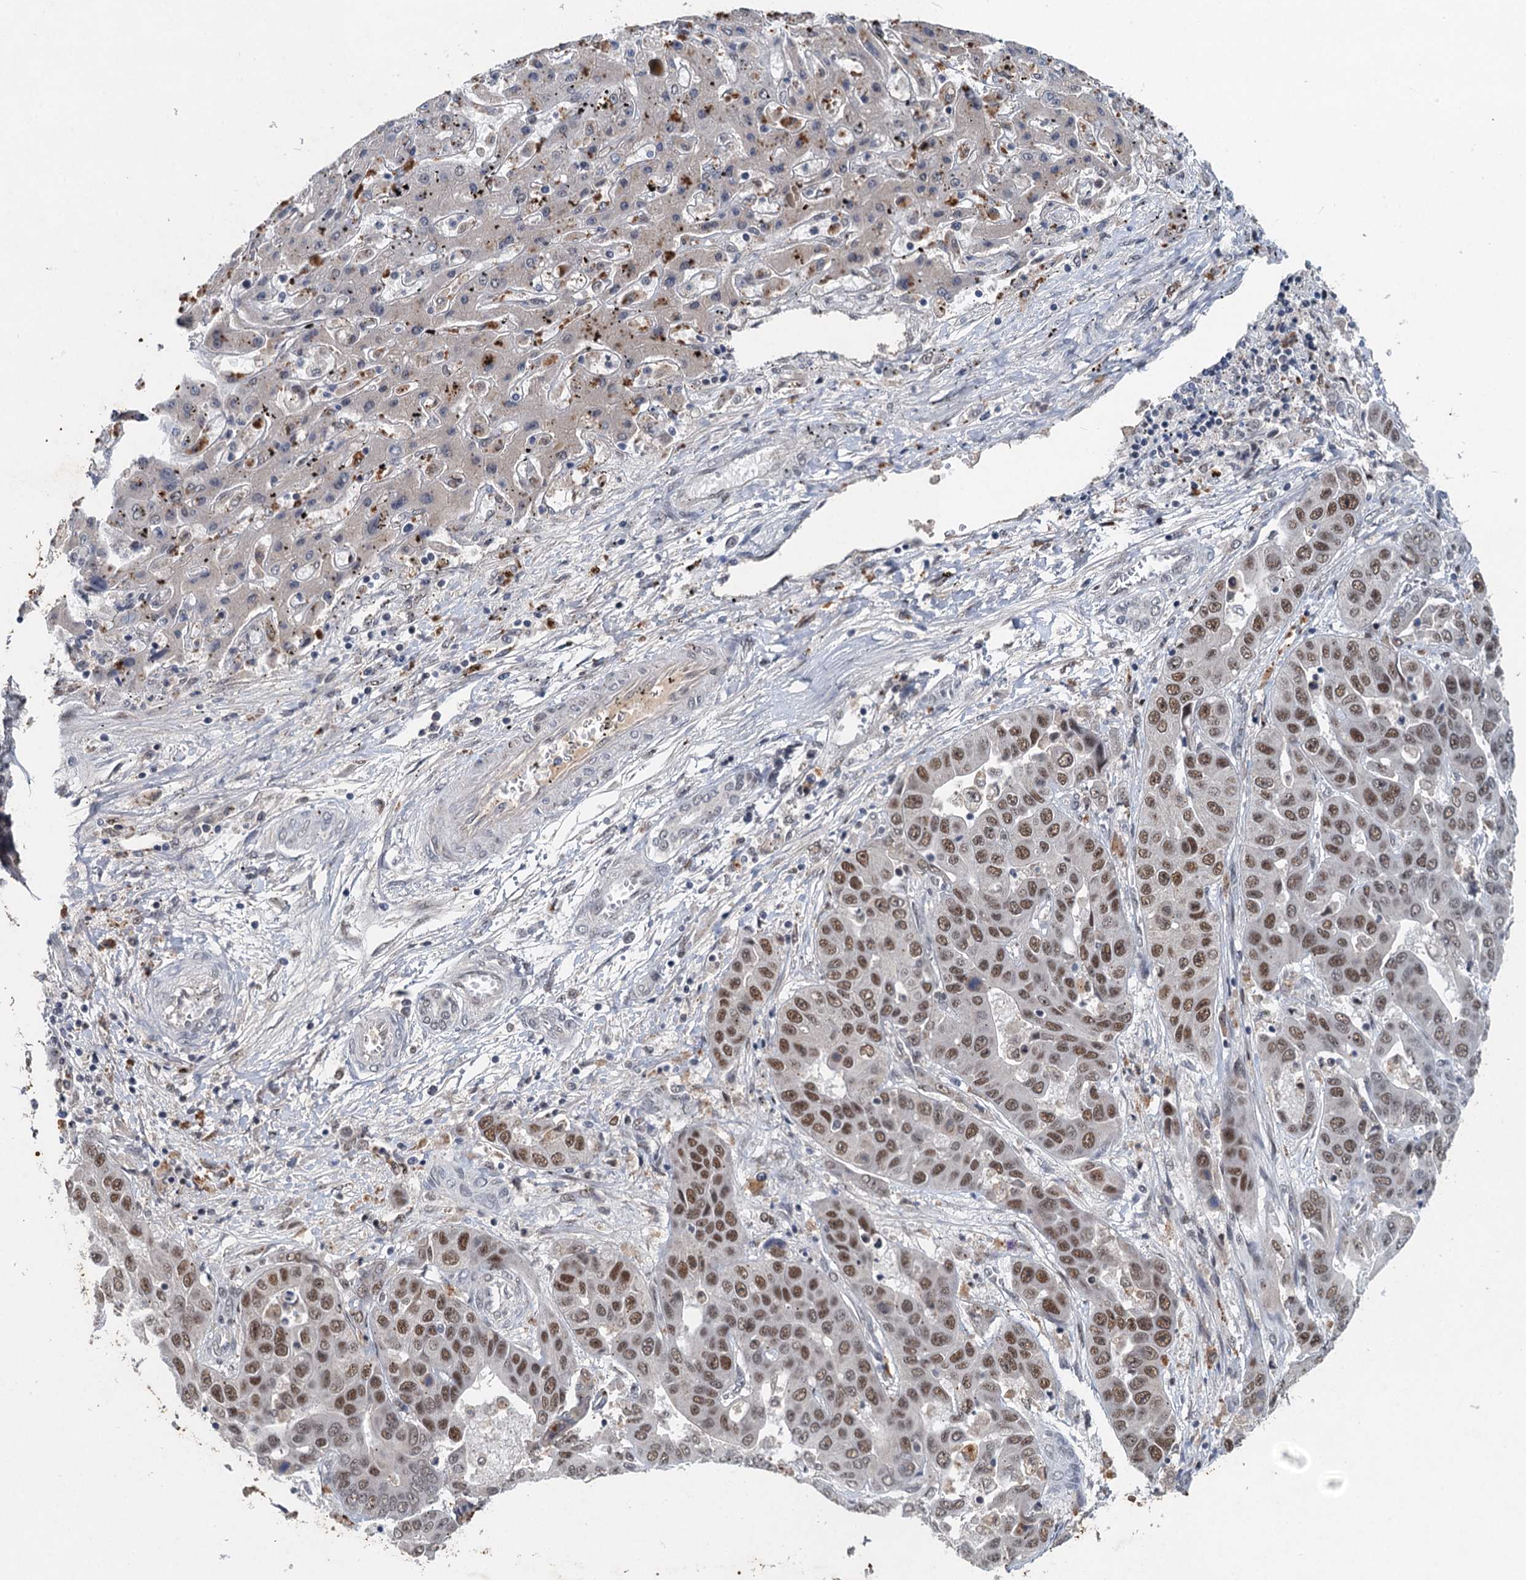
{"staining": {"intensity": "moderate", "quantity": ">75%", "location": "nuclear"}, "tissue": "liver cancer", "cell_type": "Tumor cells", "image_type": "cancer", "snomed": [{"axis": "morphology", "description": "Cholangiocarcinoma"}, {"axis": "topography", "description": "Liver"}], "caption": "Cholangiocarcinoma (liver) stained with DAB (3,3'-diaminobenzidine) immunohistochemistry (IHC) displays medium levels of moderate nuclear expression in about >75% of tumor cells. Nuclei are stained in blue.", "gene": "CSTF3", "patient": {"sex": "female", "age": 52}}